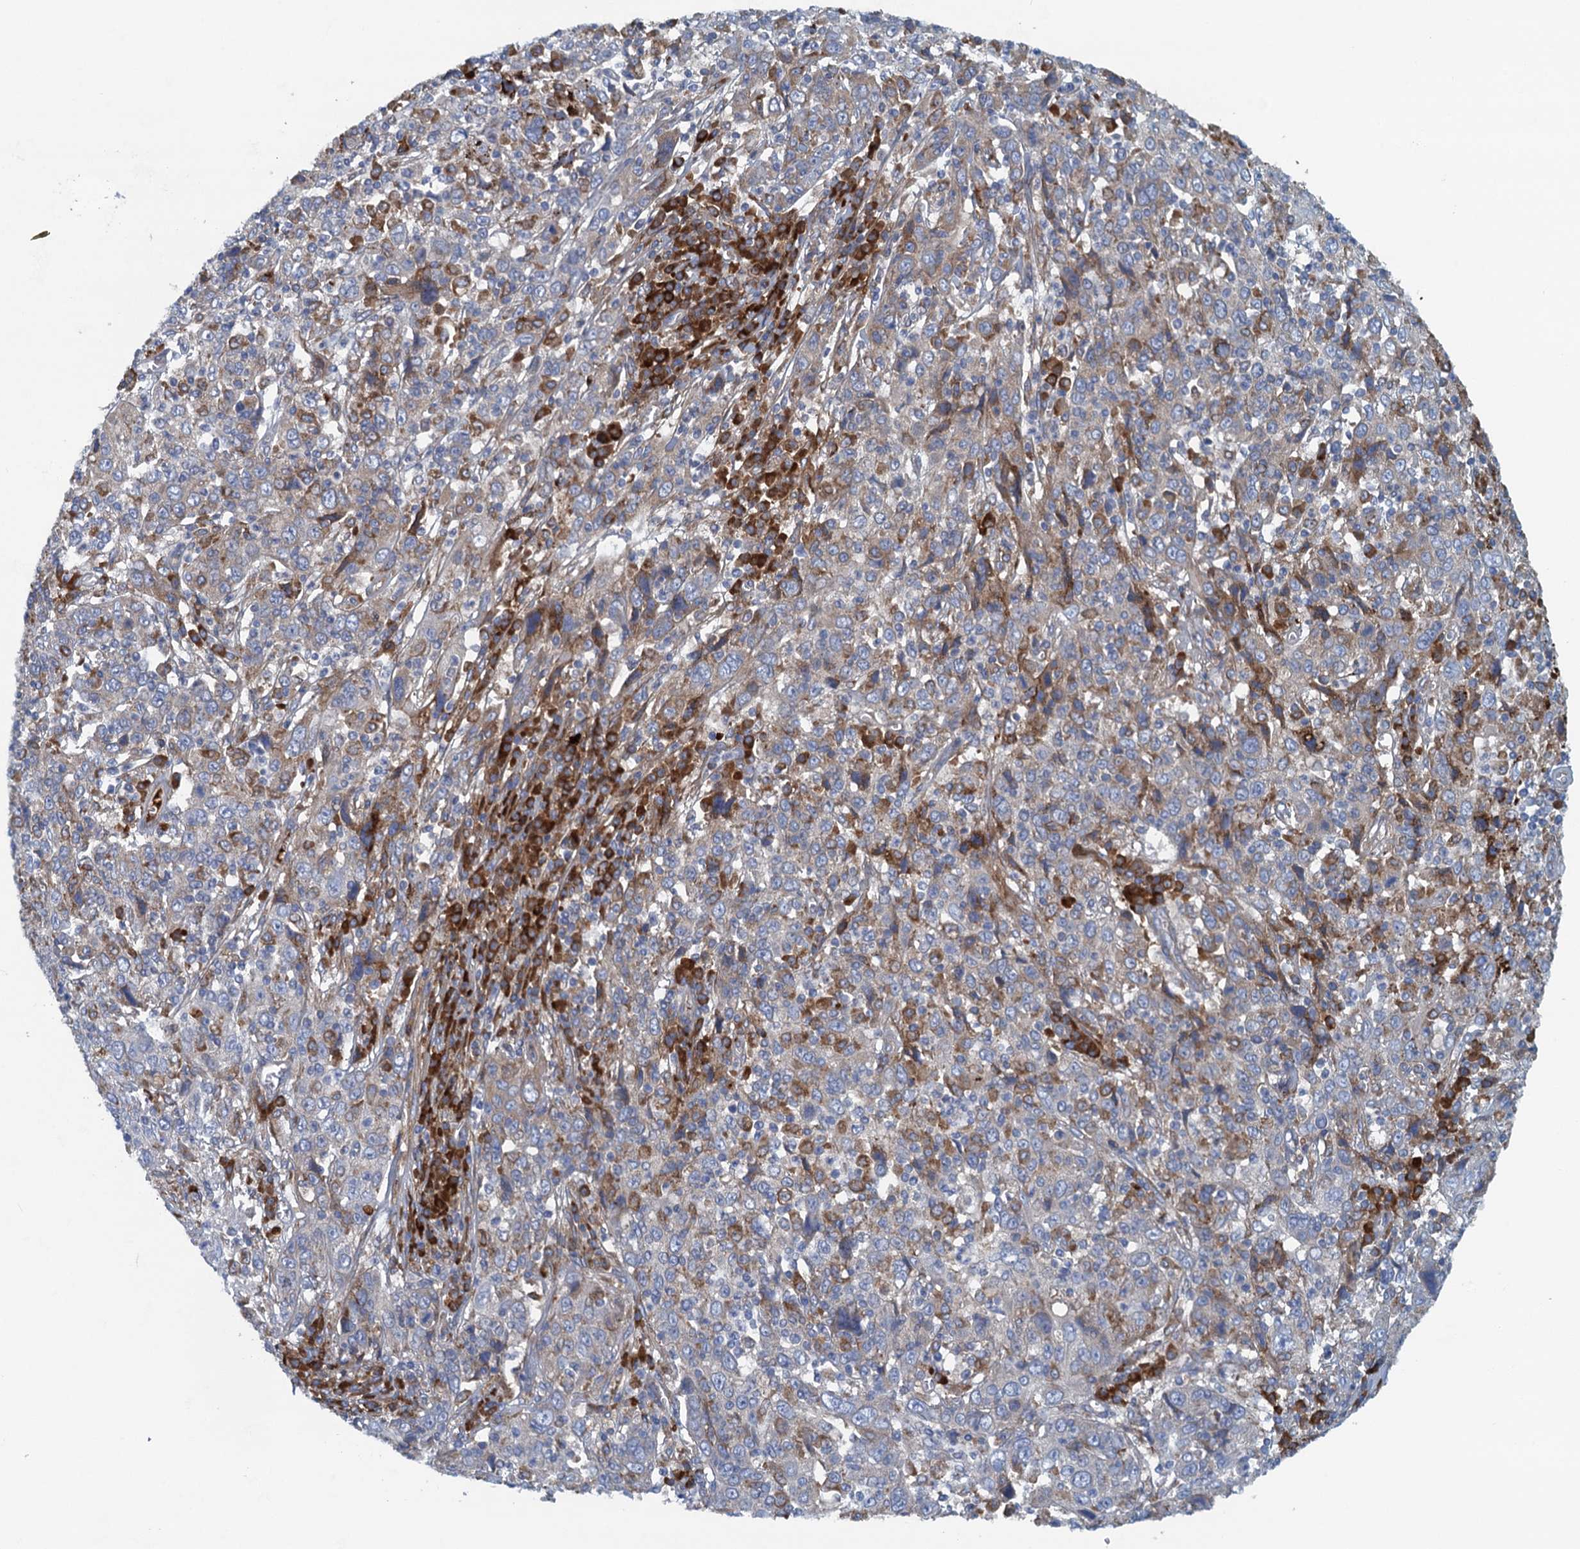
{"staining": {"intensity": "weak", "quantity": "<25%", "location": "cytoplasmic/membranous"}, "tissue": "cervical cancer", "cell_type": "Tumor cells", "image_type": "cancer", "snomed": [{"axis": "morphology", "description": "Squamous cell carcinoma, NOS"}, {"axis": "topography", "description": "Cervix"}], "caption": "There is no significant positivity in tumor cells of cervical squamous cell carcinoma.", "gene": "MYDGF", "patient": {"sex": "female", "age": 46}}